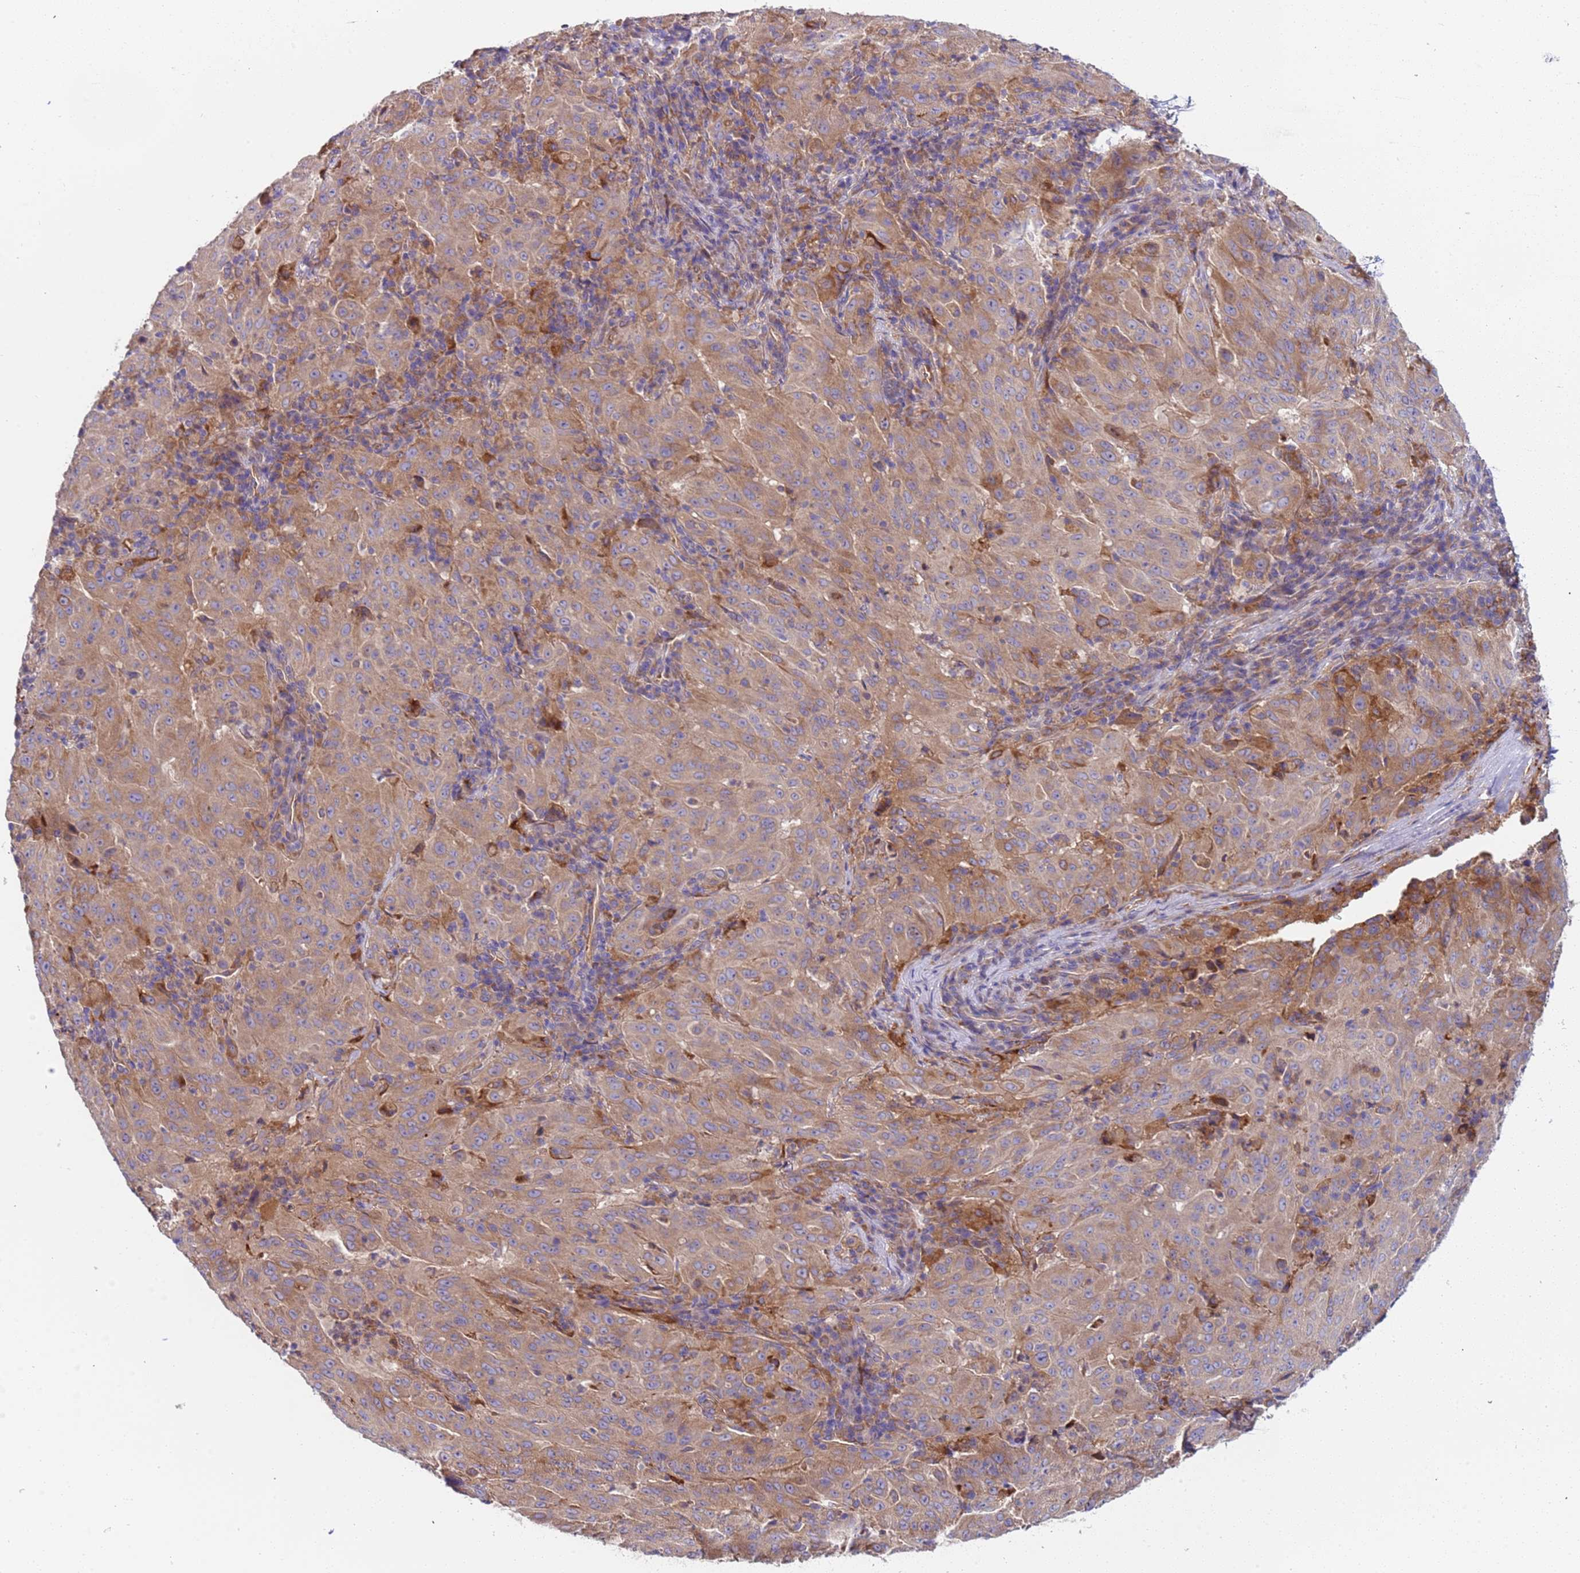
{"staining": {"intensity": "moderate", "quantity": ">75%", "location": "cytoplasmic/membranous"}, "tissue": "pancreatic cancer", "cell_type": "Tumor cells", "image_type": "cancer", "snomed": [{"axis": "morphology", "description": "Adenocarcinoma, NOS"}, {"axis": "topography", "description": "Pancreas"}], "caption": "High-magnification brightfield microscopy of pancreatic adenocarcinoma stained with DAB (3,3'-diaminobenzidine) (brown) and counterstained with hematoxylin (blue). tumor cells exhibit moderate cytoplasmic/membranous expression is appreciated in approximately>75% of cells.", "gene": "PAQR7", "patient": {"sex": "male", "age": 63}}